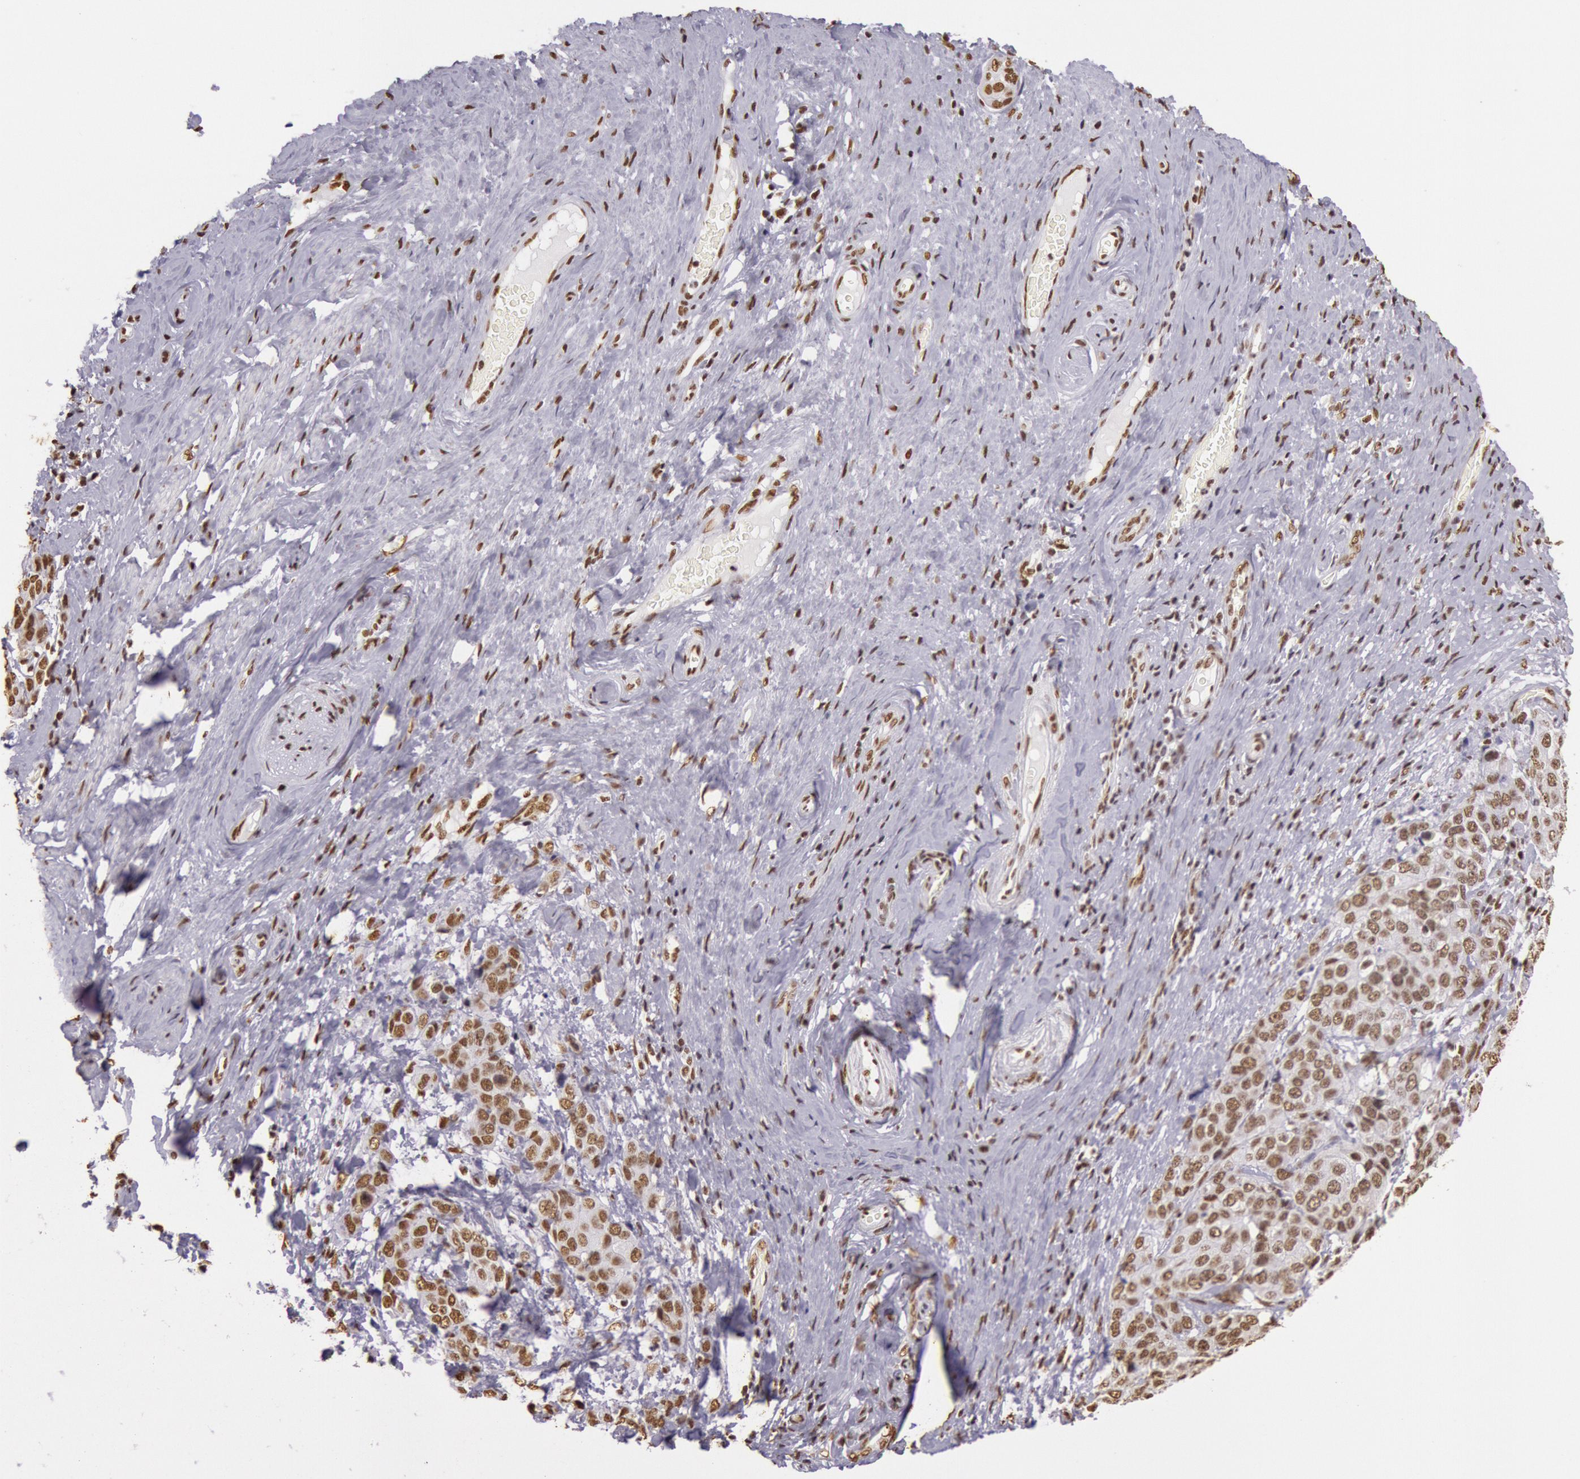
{"staining": {"intensity": "moderate", "quantity": ">75%", "location": "nuclear"}, "tissue": "cervical cancer", "cell_type": "Tumor cells", "image_type": "cancer", "snomed": [{"axis": "morphology", "description": "Squamous cell carcinoma, NOS"}, {"axis": "topography", "description": "Cervix"}], "caption": "Cervical cancer stained for a protein (brown) reveals moderate nuclear positive positivity in about >75% of tumor cells.", "gene": "HNRNPH2", "patient": {"sex": "female", "age": 54}}